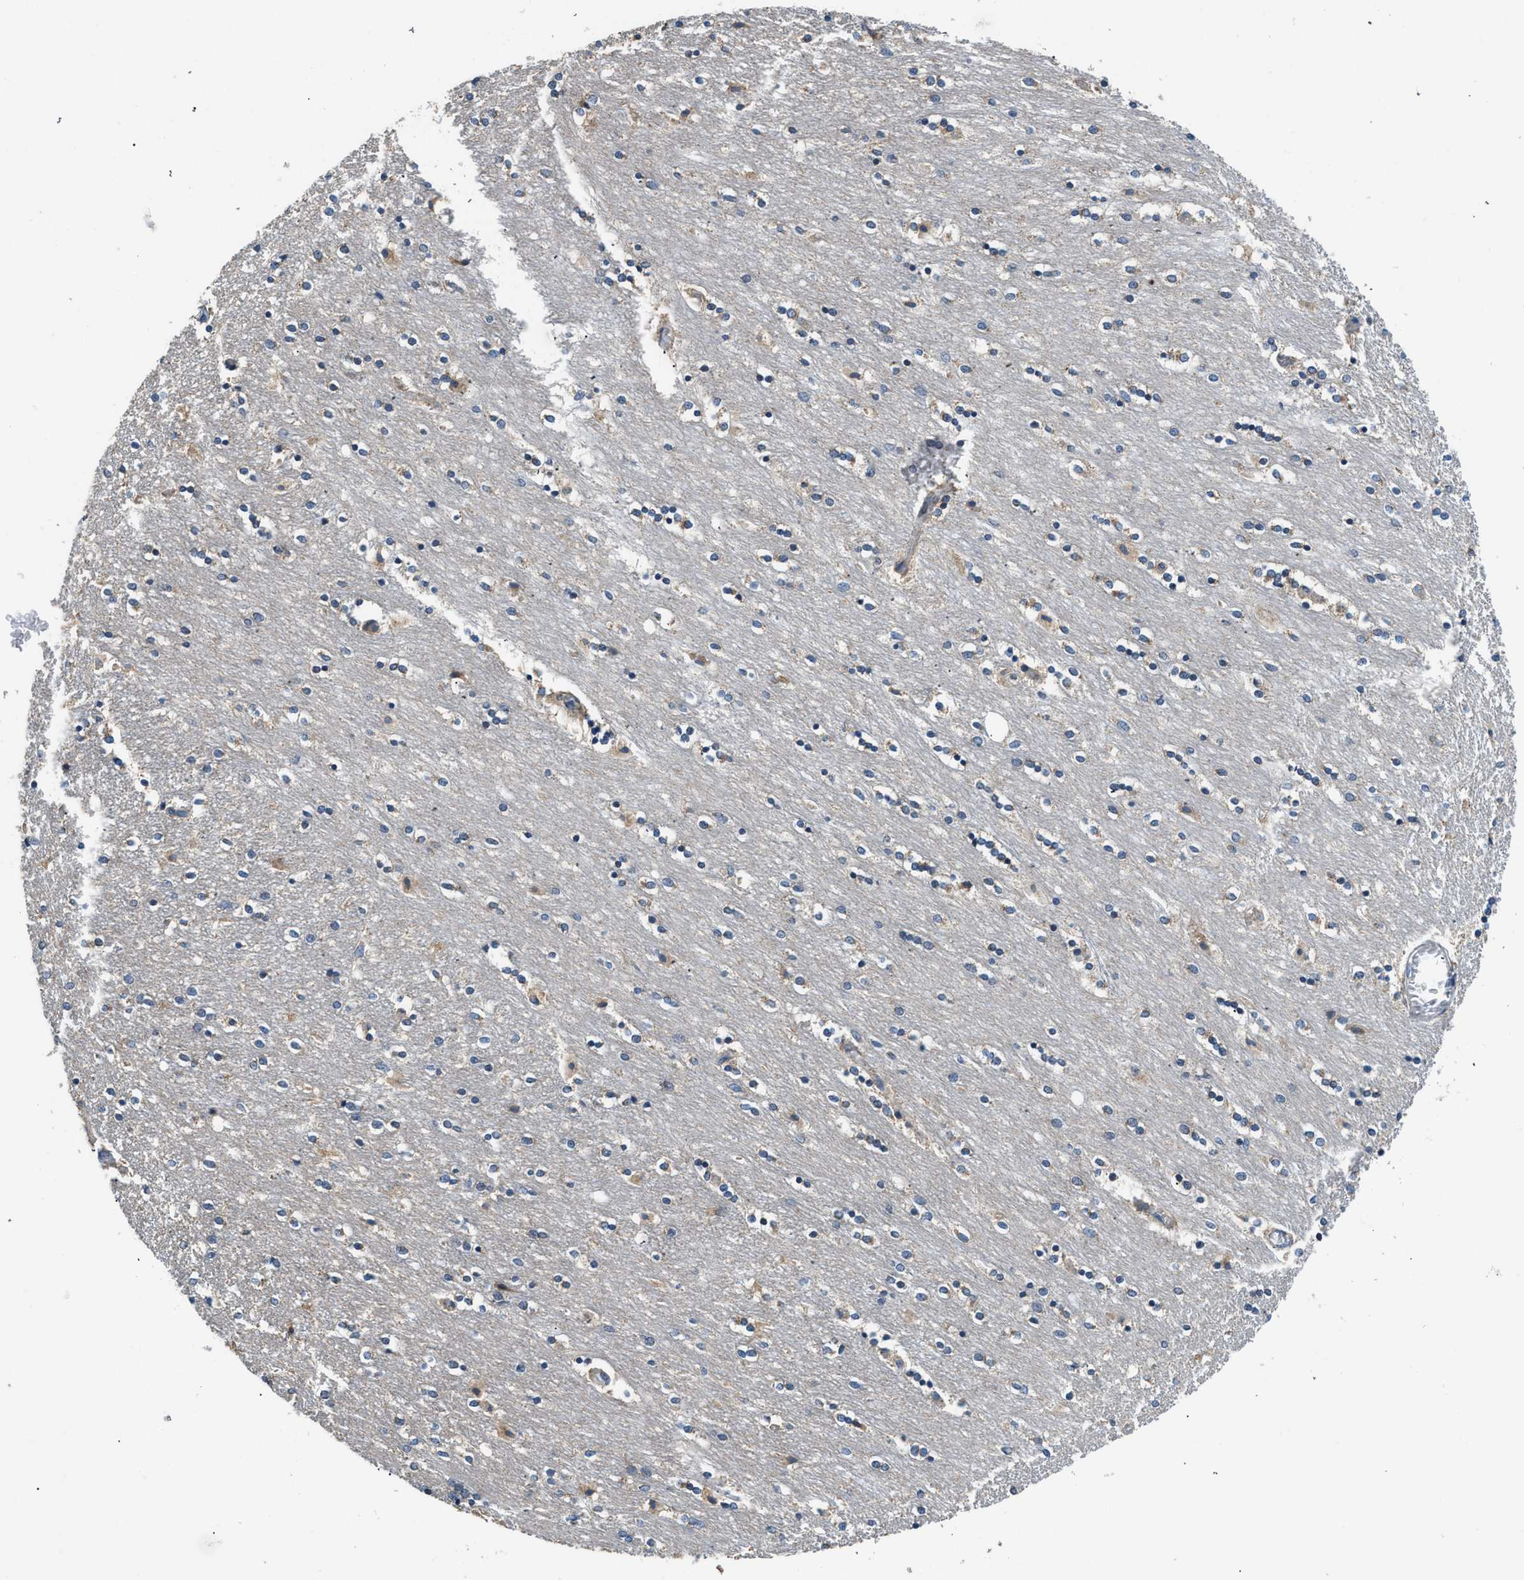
{"staining": {"intensity": "weak", "quantity": "<25%", "location": "cytoplasmic/membranous"}, "tissue": "caudate", "cell_type": "Glial cells", "image_type": "normal", "snomed": [{"axis": "morphology", "description": "Normal tissue, NOS"}, {"axis": "topography", "description": "Lateral ventricle wall"}], "caption": "This image is of unremarkable caudate stained with IHC to label a protein in brown with the nuclei are counter-stained blue. There is no positivity in glial cells.", "gene": "SSH2", "patient": {"sex": "female", "age": 54}}